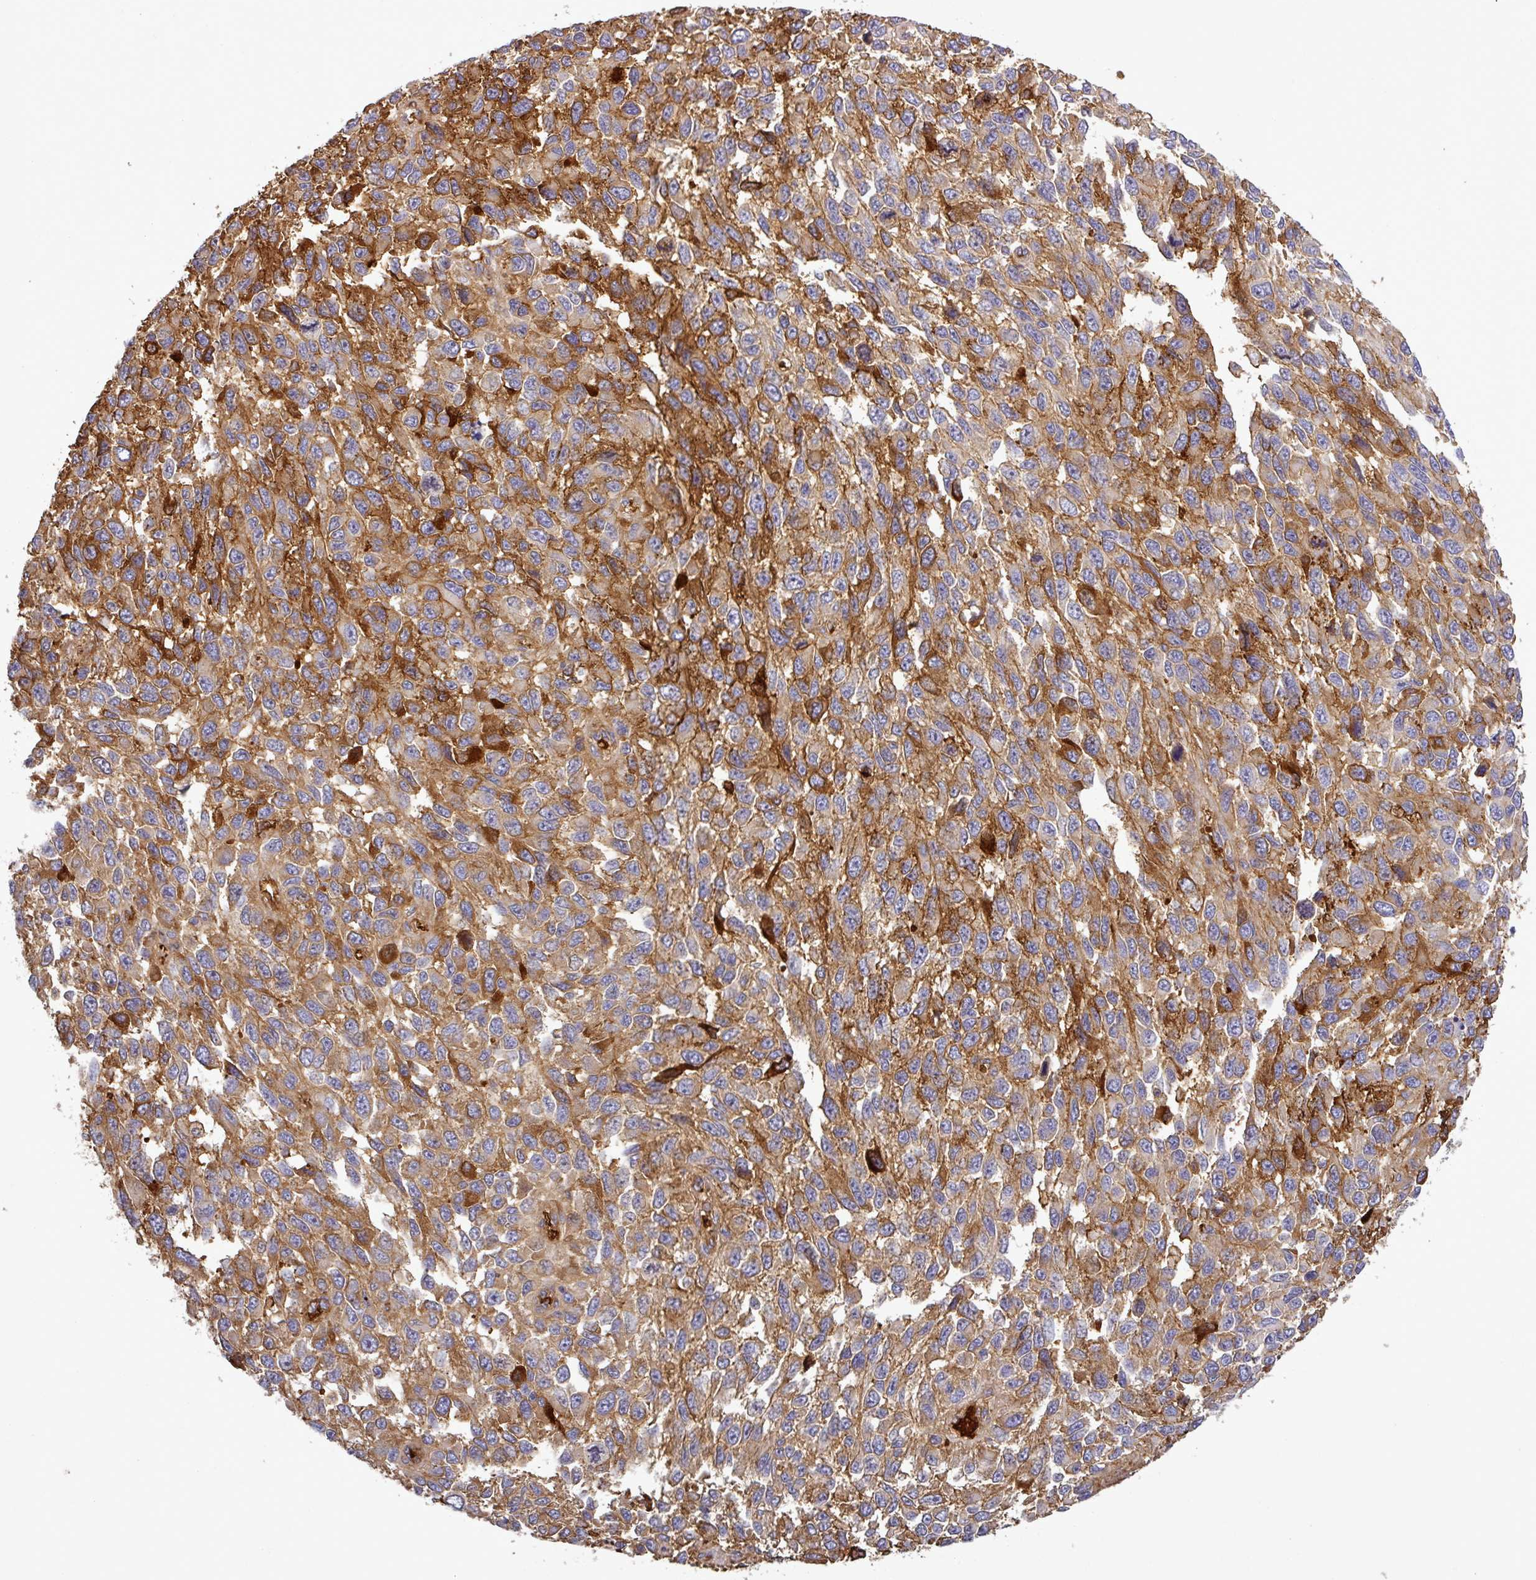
{"staining": {"intensity": "moderate", "quantity": ">75%", "location": "cytoplasmic/membranous"}, "tissue": "melanoma", "cell_type": "Tumor cells", "image_type": "cancer", "snomed": [{"axis": "morphology", "description": "Malignant melanoma, NOS"}, {"axis": "topography", "description": "Skin"}], "caption": "Protein staining of malignant melanoma tissue exhibits moderate cytoplasmic/membranous positivity in approximately >75% of tumor cells. The staining was performed using DAB (3,3'-diaminobenzidine), with brown indicating positive protein expression. Nuclei are stained blue with hematoxylin.", "gene": "LRRC74B", "patient": {"sex": "female", "age": 96}}